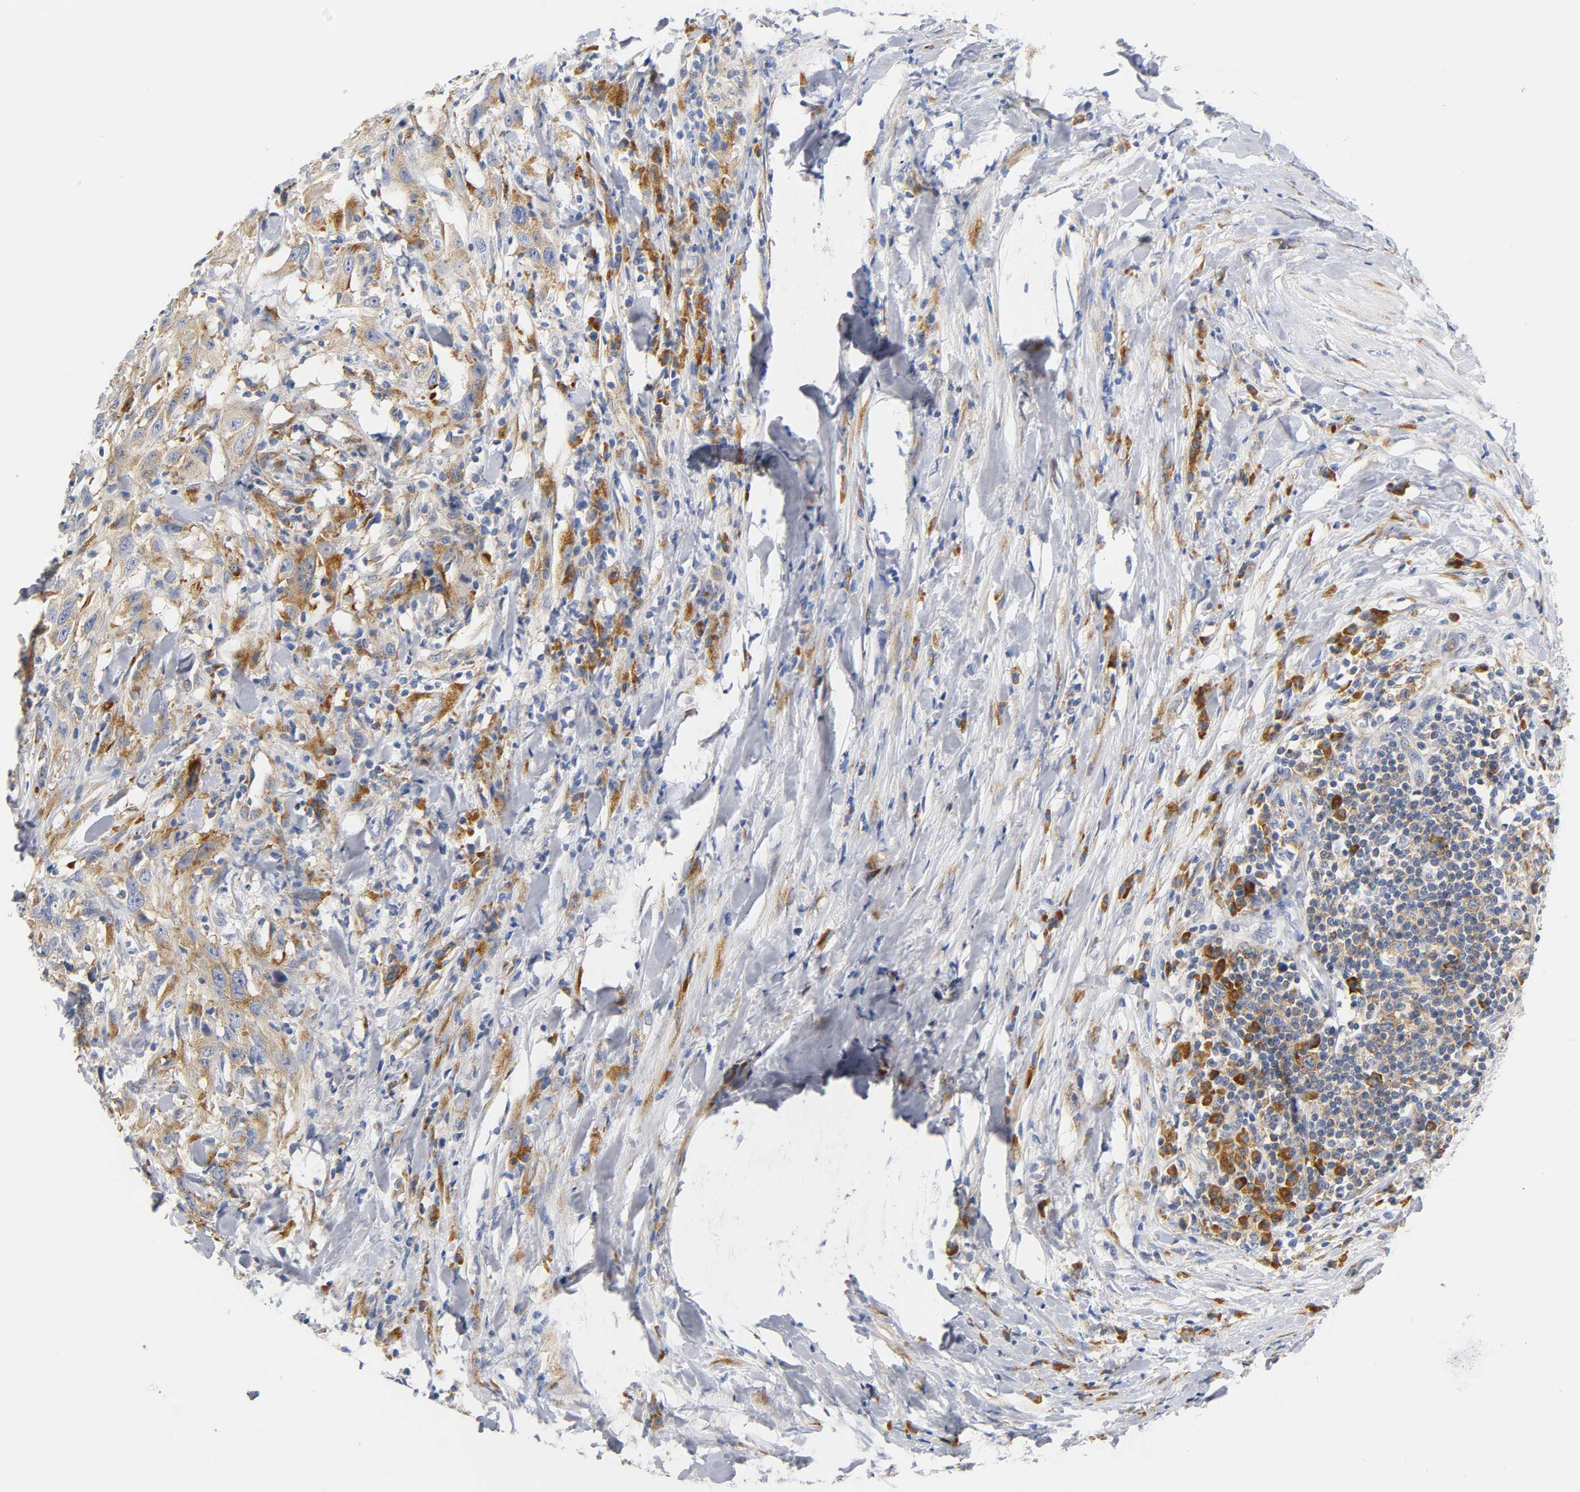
{"staining": {"intensity": "moderate", "quantity": ">75%", "location": "cytoplasmic/membranous"}, "tissue": "urothelial cancer", "cell_type": "Tumor cells", "image_type": "cancer", "snomed": [{"axis": "morphology", "description": "Urothelial carcinoma, High grade"}, {"axis": "topography", "description": "Urinary bladder"}], "caption": "About >75% of tumor cells in urothelial cancer exhibit moderate cytoplasmic/membranous protein staining as visualized by brown immunohistochemical staining.", "gene": "REL", "patient": {"sex": "male", "age": 61}}